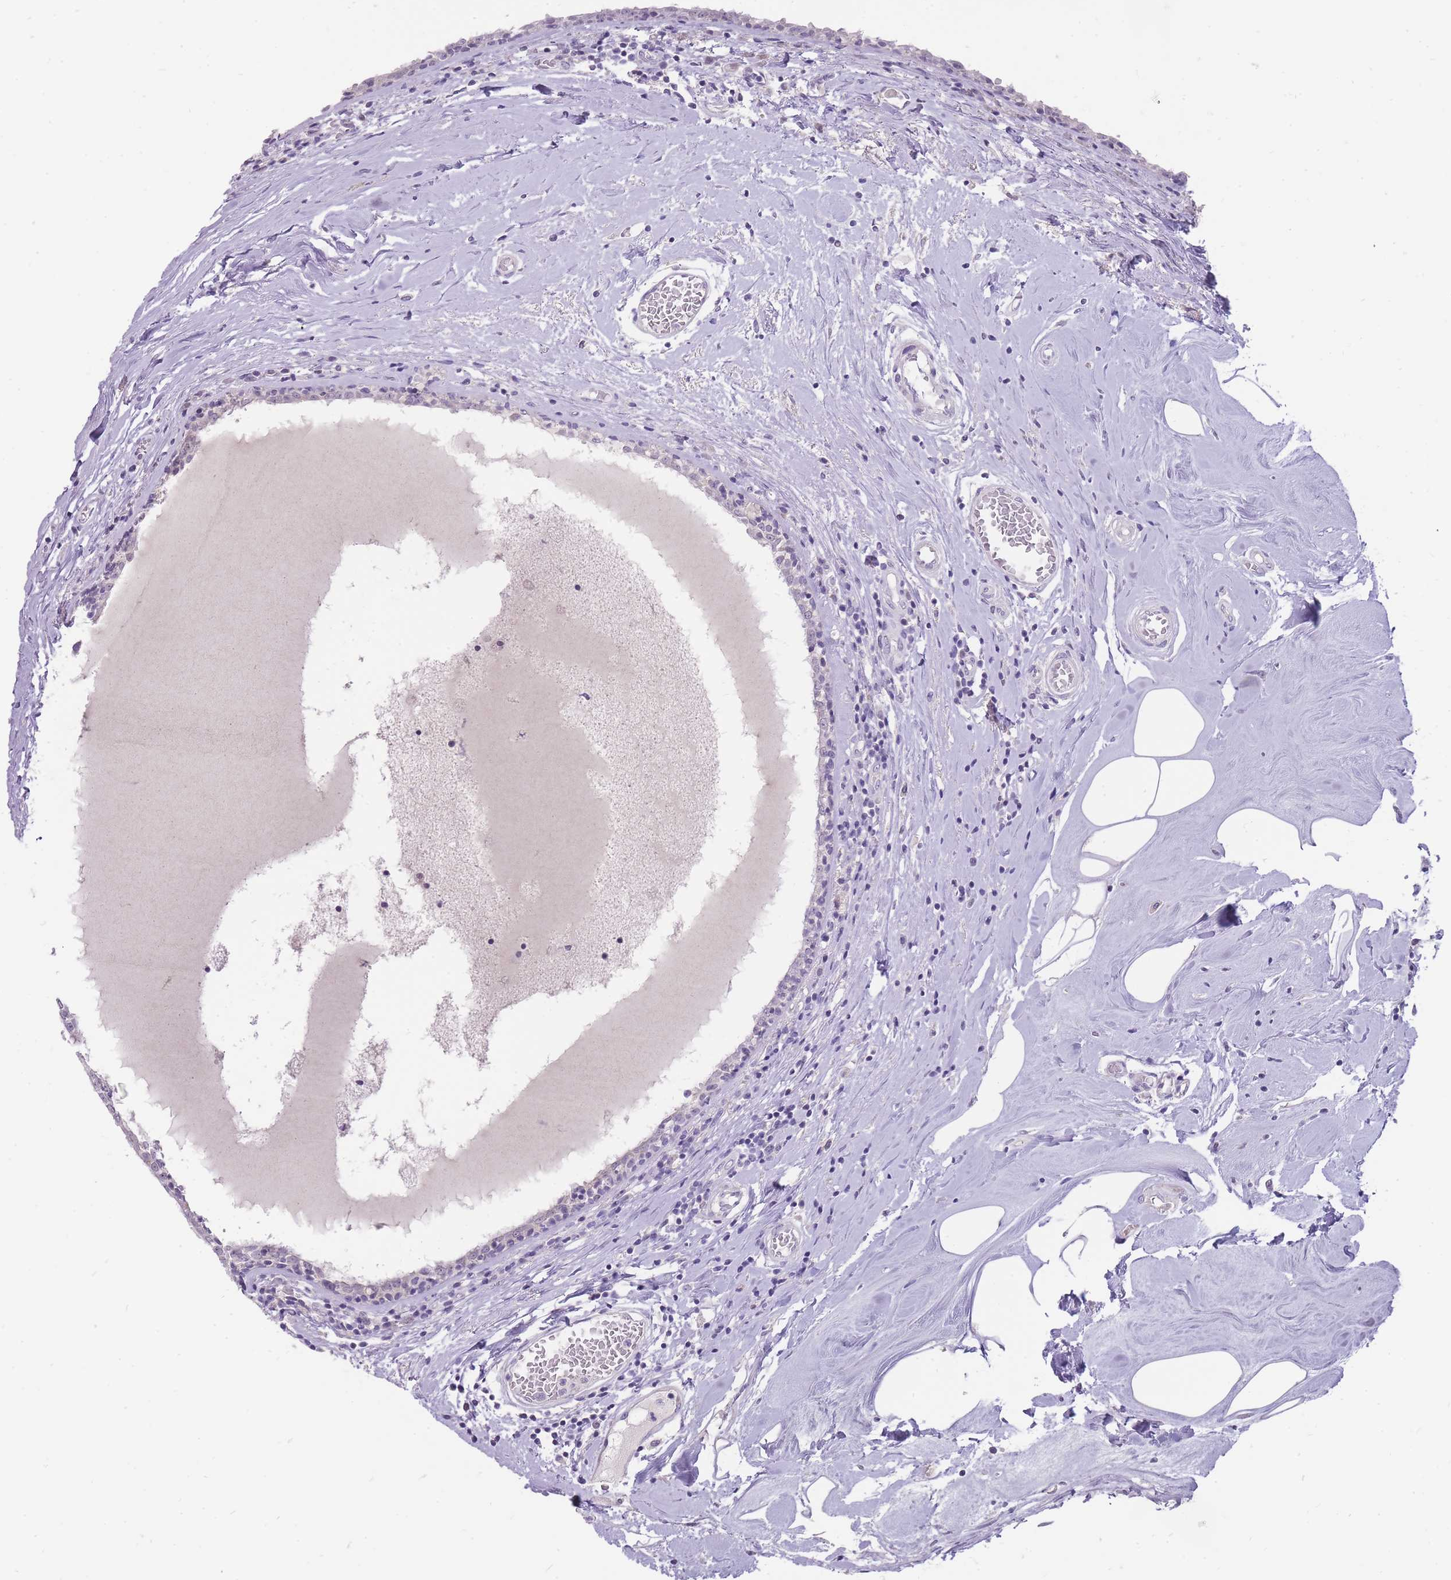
{"staining": {"intensity": "negative", "quantity": "none", "location": "none"}, "tissue": "breast cancer", "cell_type": "Tumor cells", "image_type": "cancer", "snomed": [{"axis": "morphology", "description": "Duct carcinoma"}, {"axis": "topography", "description": "Breast"}], "caption": "Human intraductal carcinoma (breast) stained for a protein using immunohistochemistry shows no staining in tumor cells.", "gene": "ERICH4", "patient": {"sex": "female", "age": 61}}